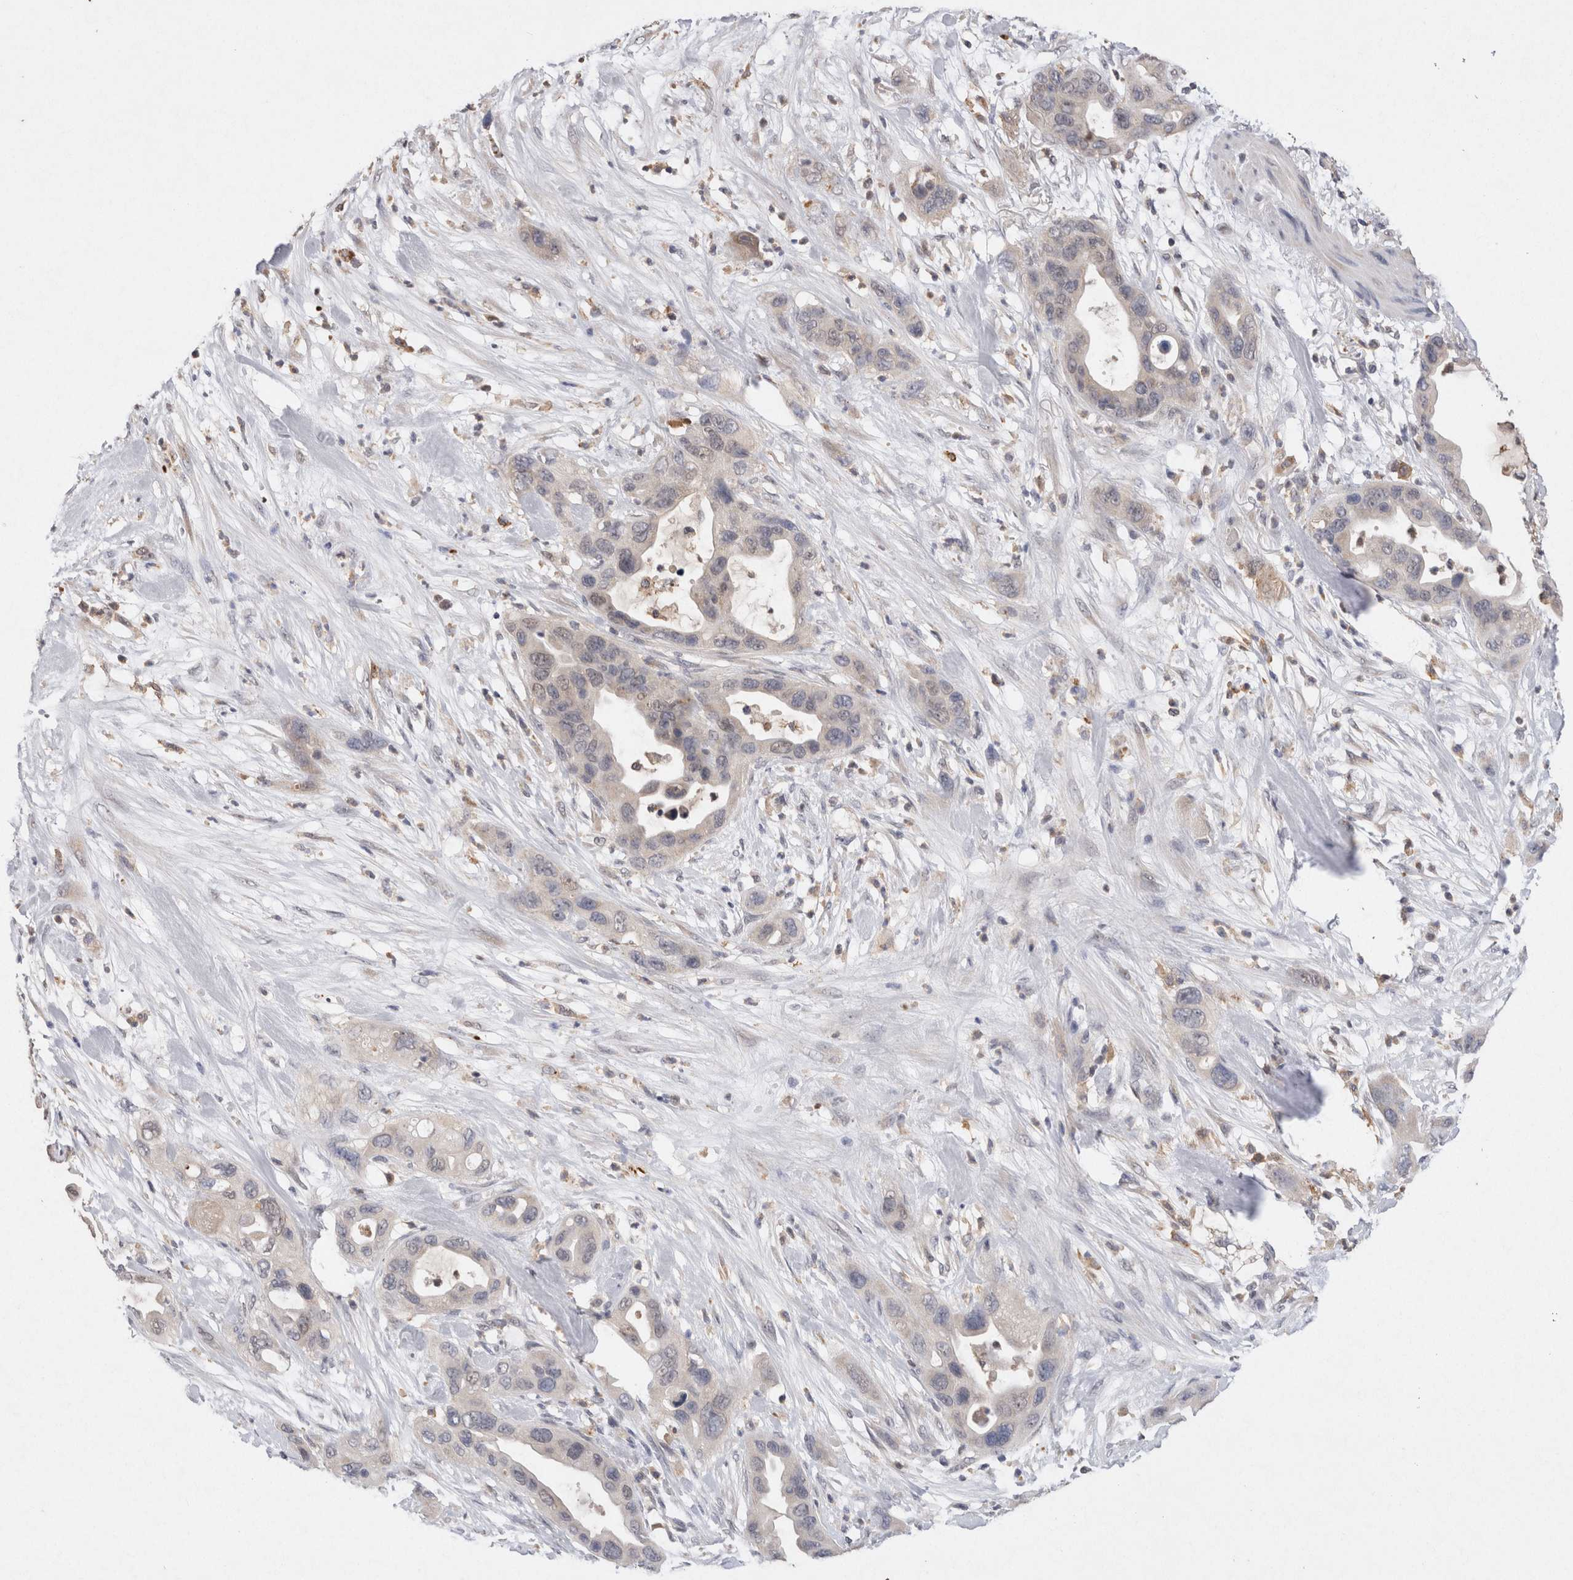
{"staining": {"intensity": "weak", "quantity": "<25%", "location": "nuclear"}, "tissue": "pancreatic cancer", "cell_type": "Tumor cells", "image_type": "cancer", "snomed": [{"axis": "morphology", "description": "Adenocarcinoma, NOS"}, {"axis": "topography", "description": "Pancreas"}], "caption": "Immunohistochemistry (IHC) micrograph of neoplastic tissue: human pancreatic cancer stained with DAB (3,3'-diaminobenzidine) displays no significant protein expression in tumor cells. (DAB IHC with hematoxylin counter stain).", "gene": "VSIG4", "patient": {"sex": "female", "age": 71}}